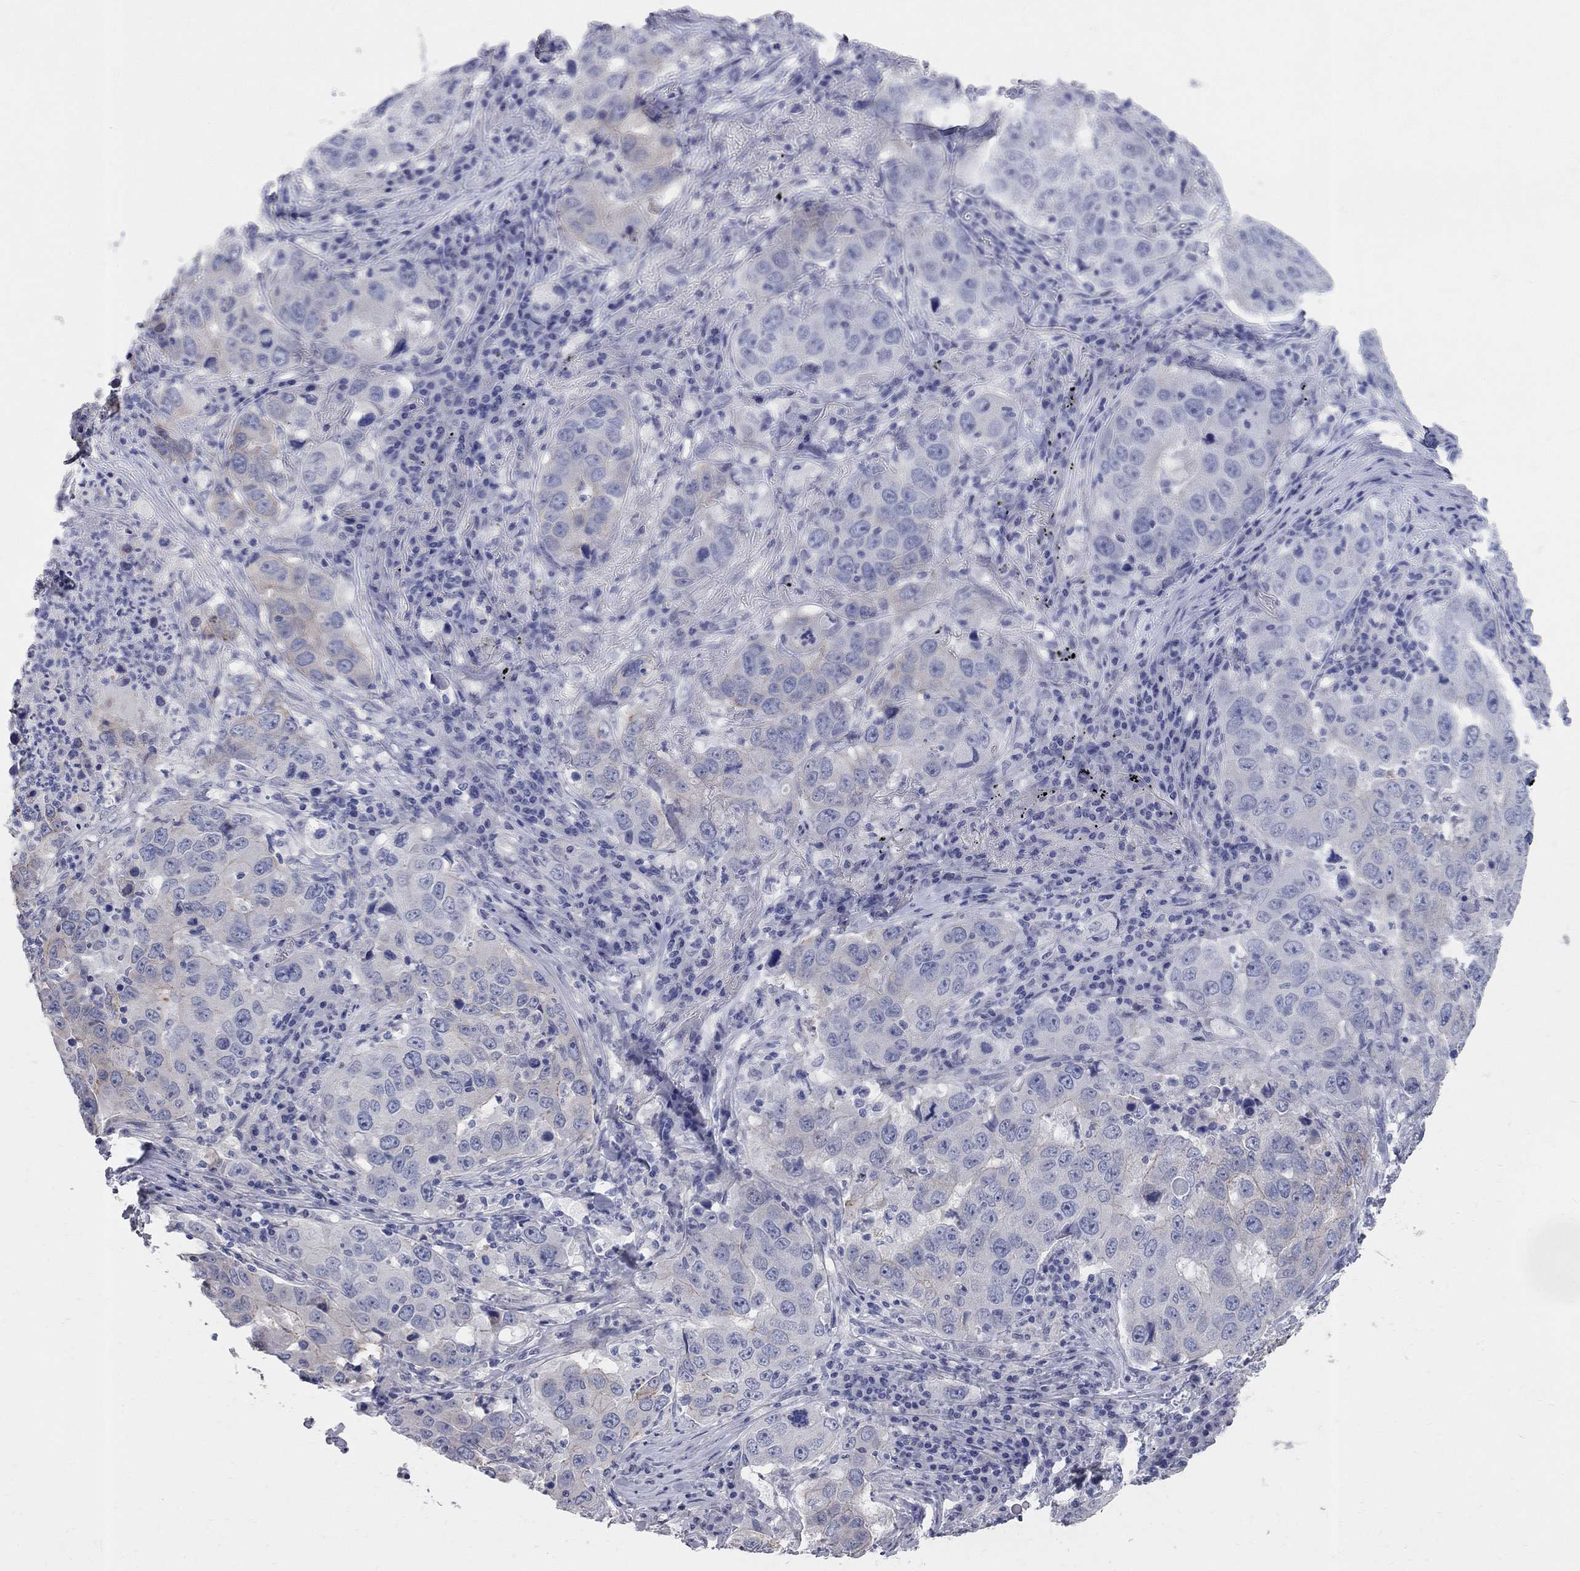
{"staining": {"intensity": "negative", "quantity": "none", "location": "none"}, "tissue": "lung cancer", "cell_type": "Tumor cells", "image_type": "cancer", "snomed": [{"axis": "morphology", "description": "Adenocarcinoma, NOS"}, {"axis": "topography", "description": "Lung"}], "caption": "Immunohistochemistry (IHC) micrograph of human lung adenocarcinoma stained for a protein (brown), which exhibits no staining in tumor cells. (Brightfield microscopy of DAB immunohistochemistry (IHC) at high magnification).", "gene": "AOX1", "patient": {"sex": "male", "age": 73}}